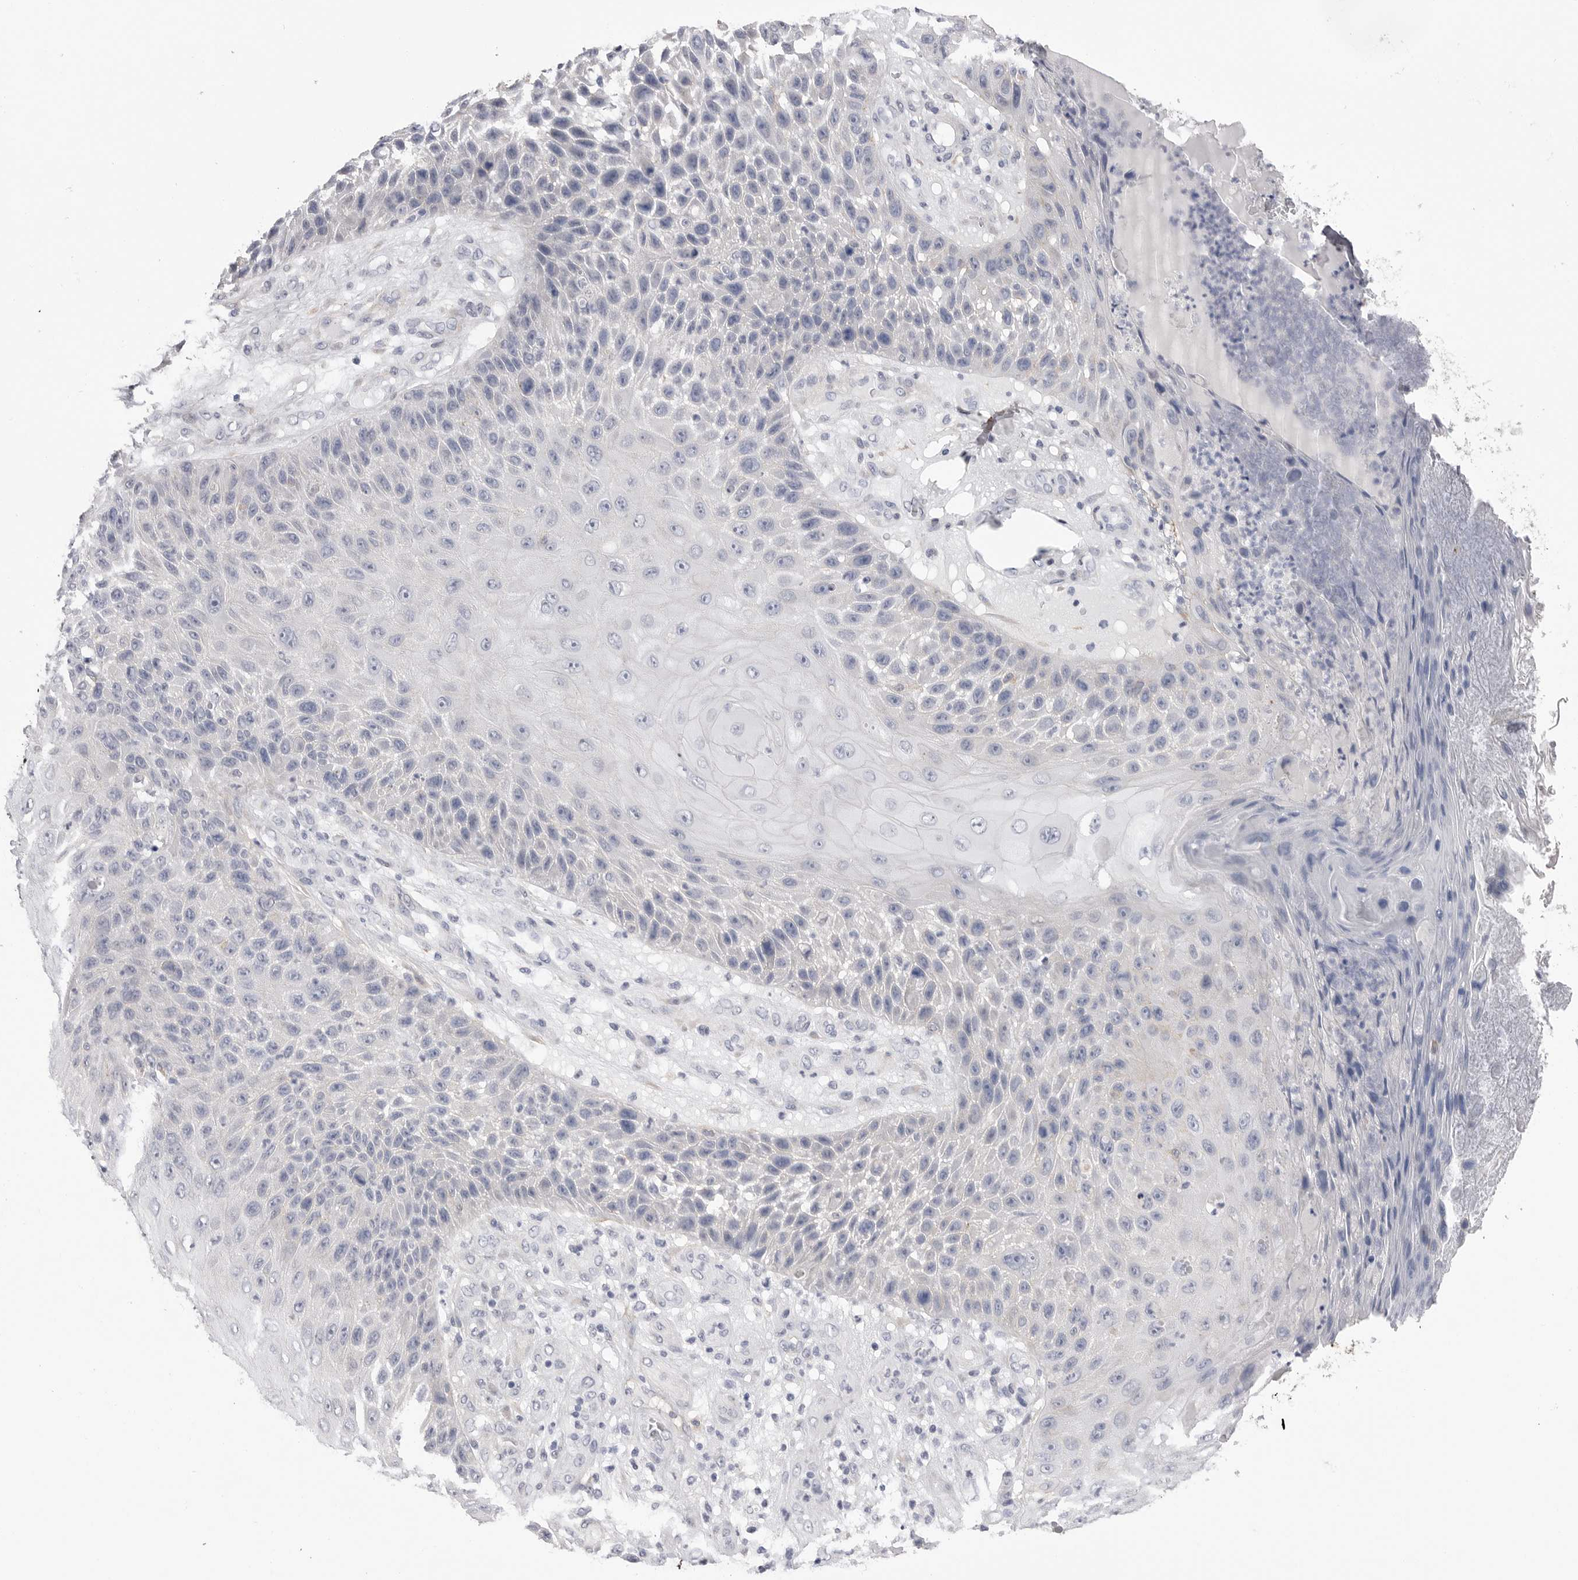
{"staining": {"intensity": "negative", "quantity": "none", "location": "none"}, "tissue": "skin cancer", "cell_type": "Tumor cells", "image_type": "cancer", "snomed": [{"axis": "morphology", "description": "Squamous cell carcinoma, NOS"}, {"axis": "topography", "description": "Skin"}], "caption": "Immunohistochemistry of human skin cancer (squamous cell carcinoma) displays no staining in tumor cells.", "gene": "AKAP12", "patient": {"sex": "female", "age": 88}}